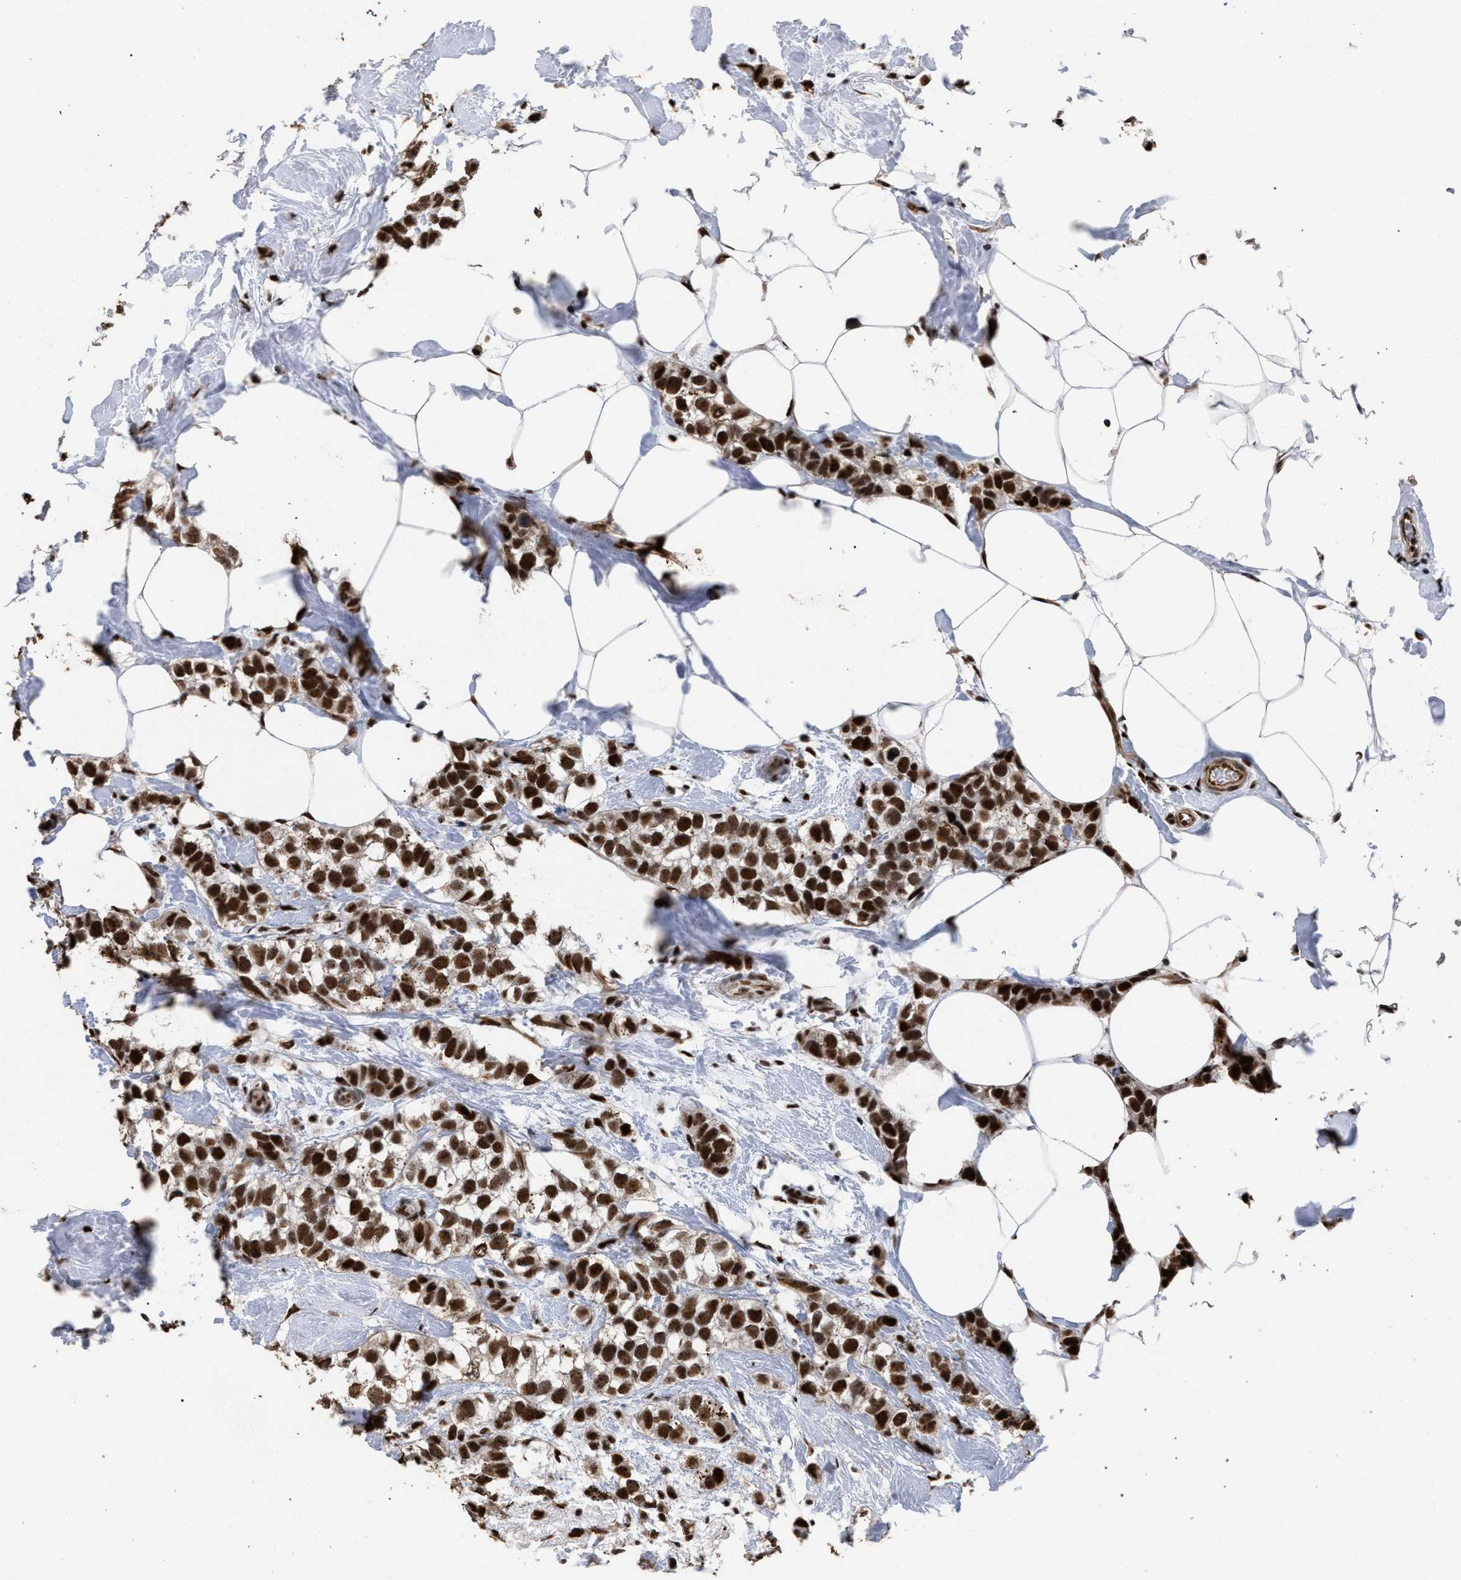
{"staining": {"intensity": "strong", "quantity": ">75%", "location": "nuclear"}, "tissue": "breast cancer", "cell_type": "Tumor cells", "image_type": "cancer", "snomed": [{"axis": "morphology", "description": "Normal tissue, NOS"}, {"axis": "morphology", "description": "Duct carcinoma"}, {"axis": "topography", "description": "Breast"}], "caption": "A brown stain highlights strong nuclear positivity of a protein in breast cancer (invasive ductal carcinoma) tumor cells.", "gene": "TP53BP1", "patient": {"sex": "female", "age": 50}}